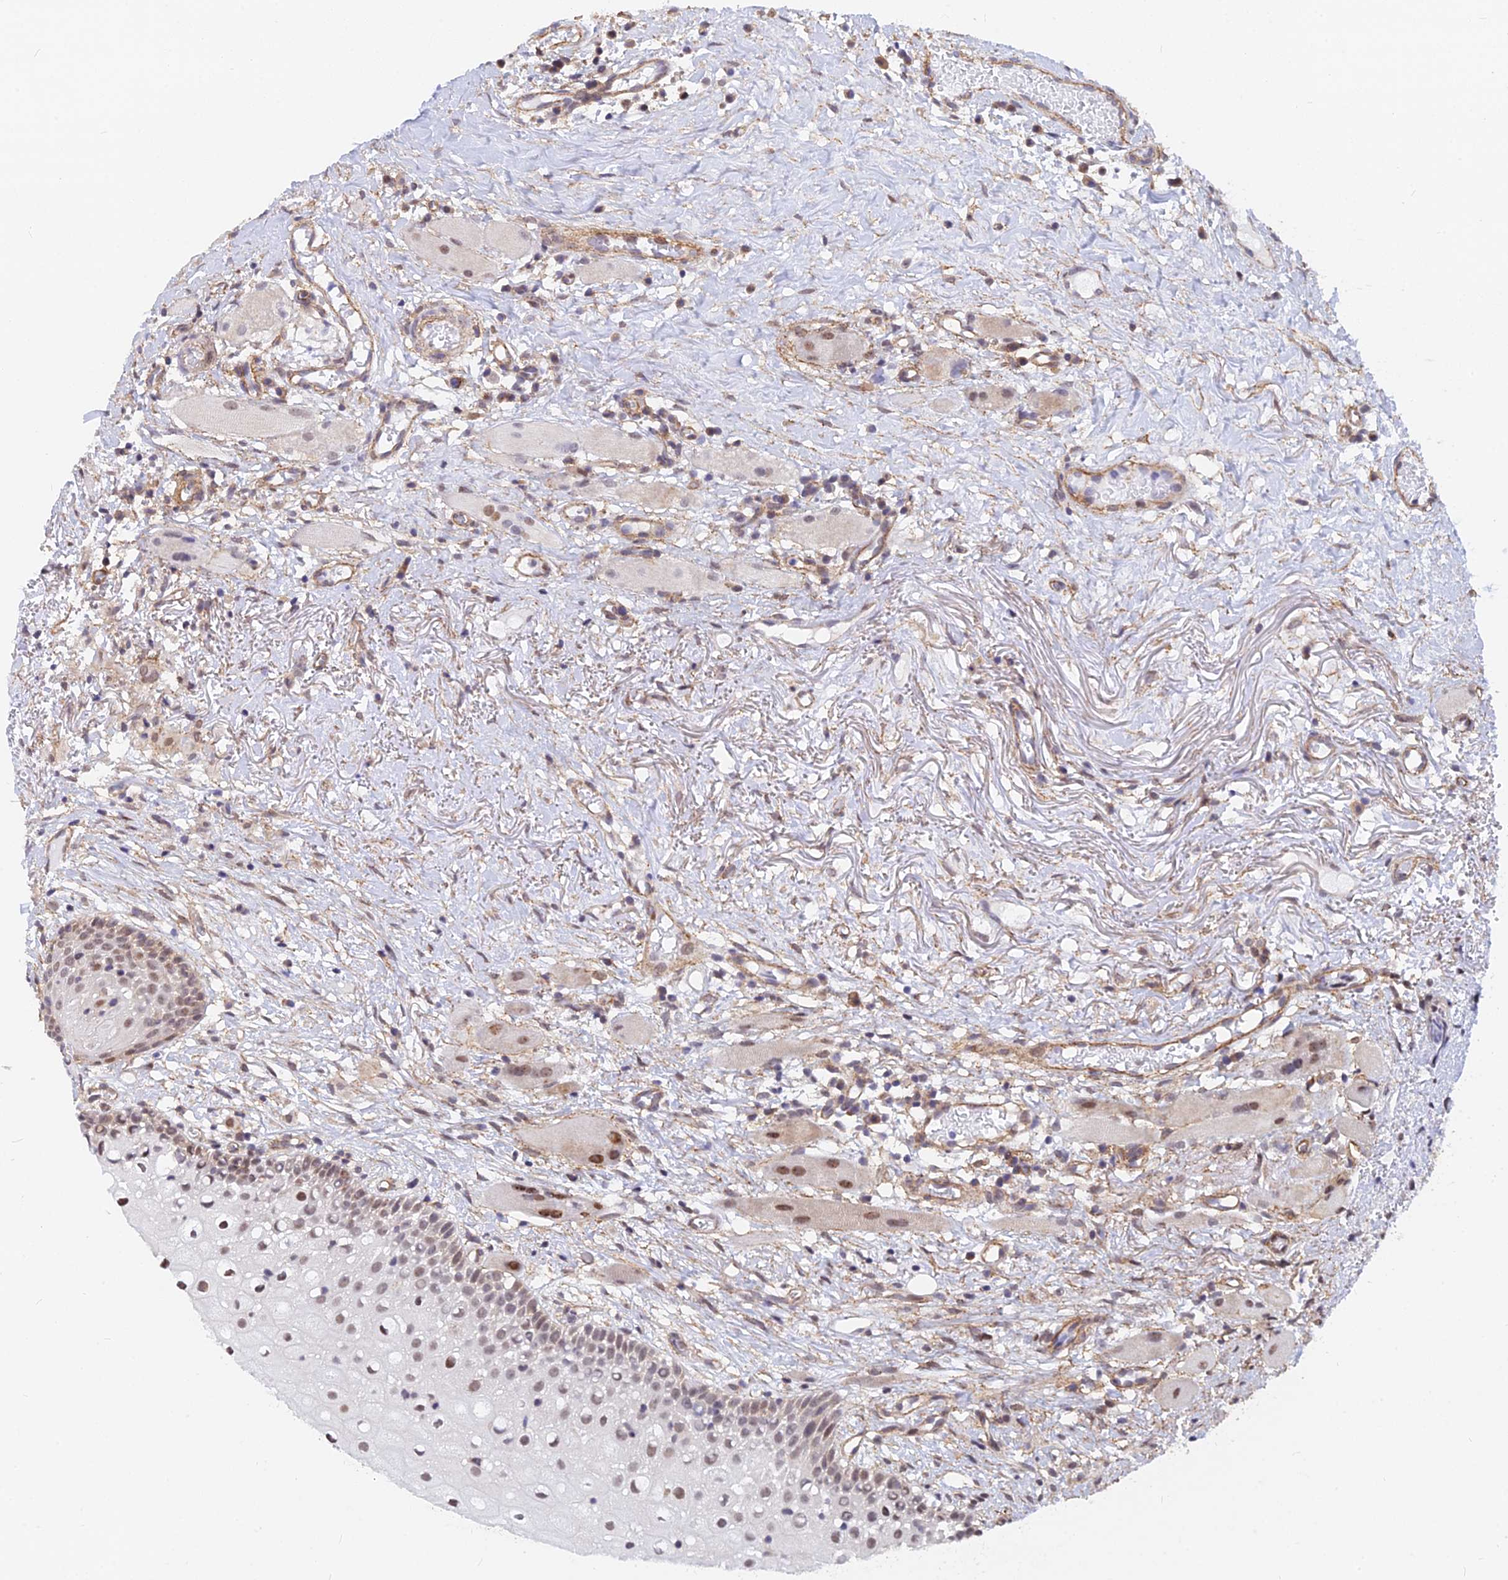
{"staining": {"intensity": "weak", "quantity": "25%-75%", "location": "nuclear"}, "tissue": "oral mucosa", "cell_type": "Squamous epithelial cells", "image_type": "normal", "snomed": [{"axis": "morphology", "description": "Normal tissue, NOS"}, {"axis": "topography", "description": "Oral tissue"}], "caption": "Weak nuclear protein positivity is seen in approximately 25%-75% of squamous epithelial cells in oral mucosa. (IHC, brightfield microscopy, high magnification).", "gene": "VSTM2L", "patient": {"sex": "female", "age": 69}}